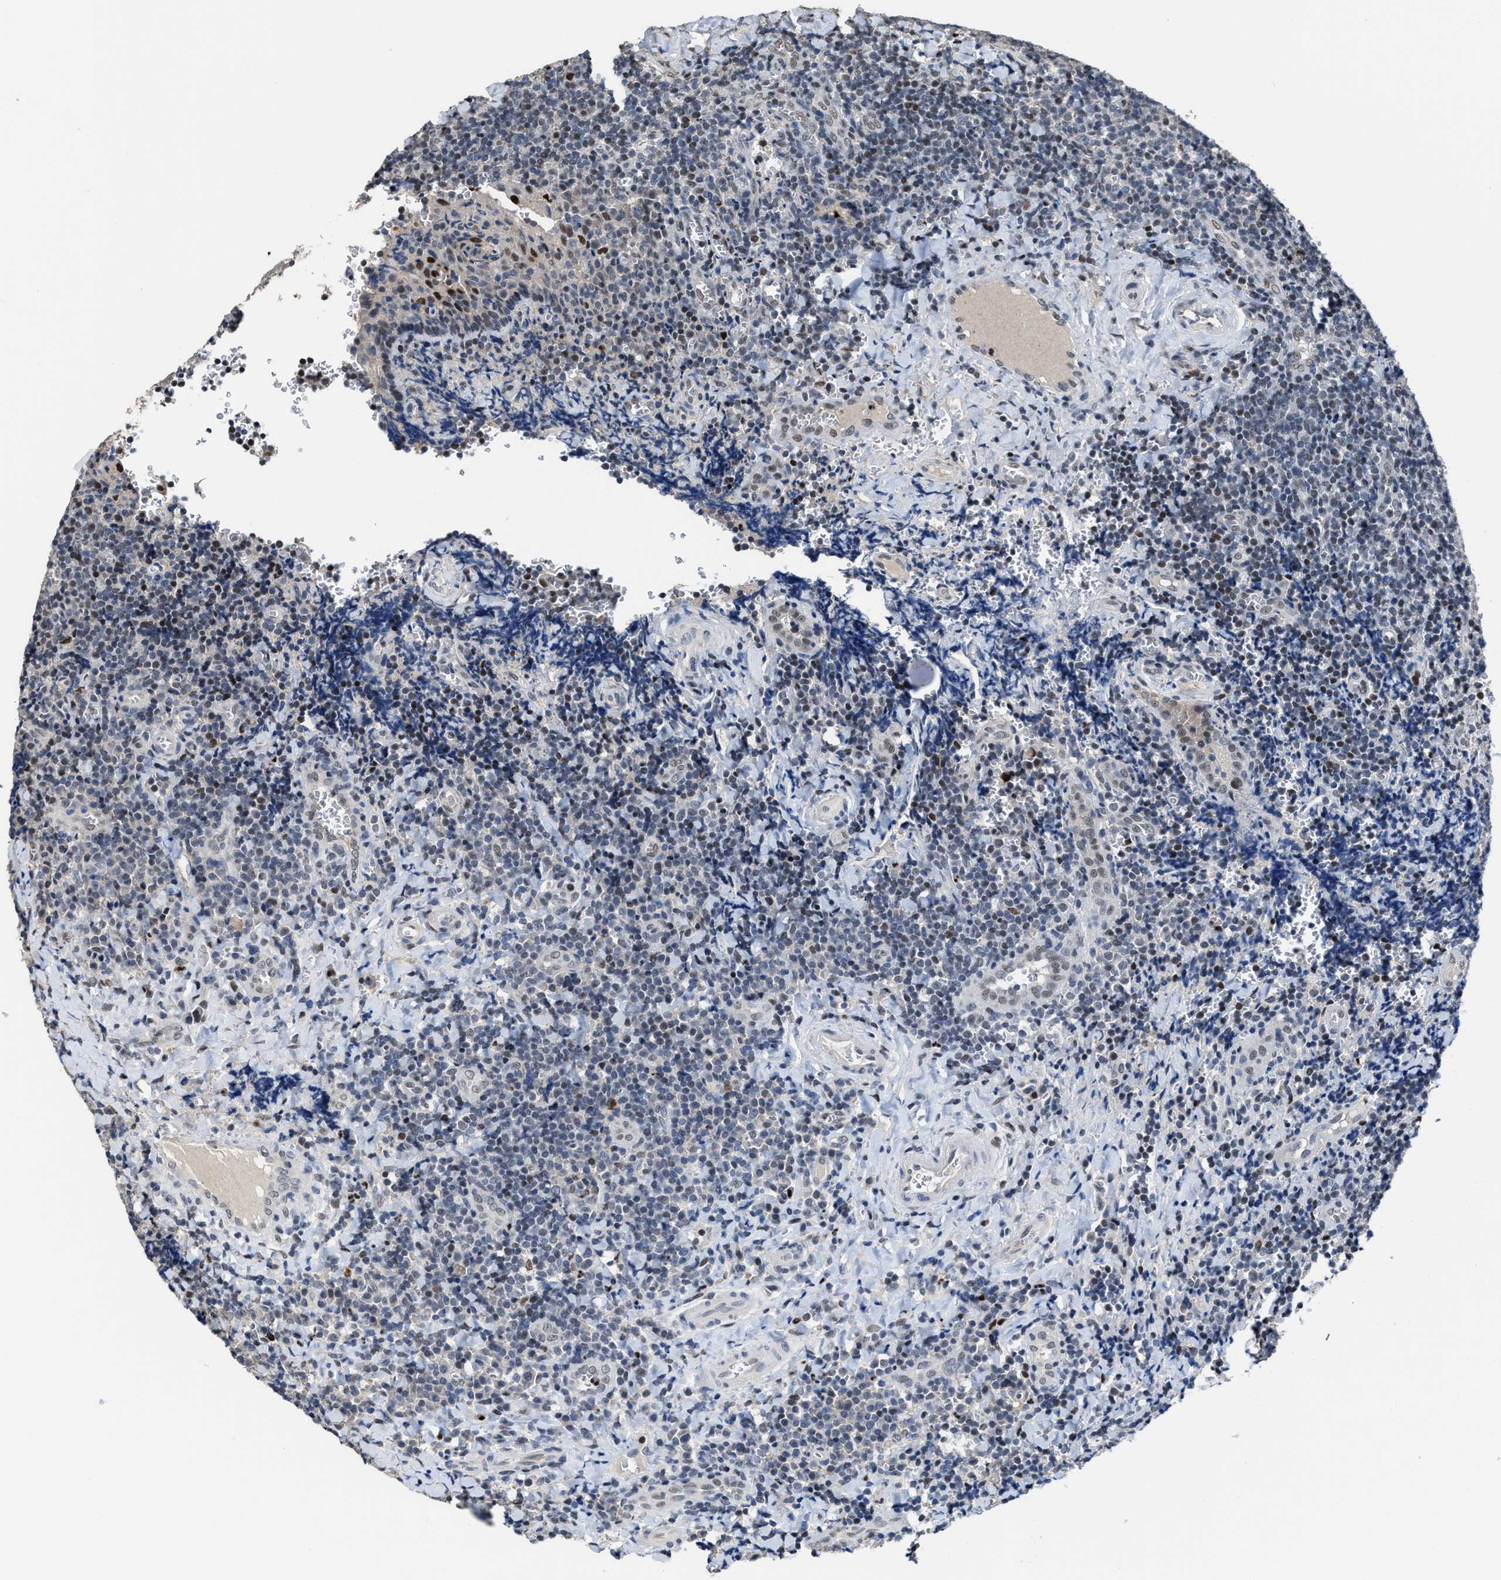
{"staining": {"intensity": "moderate", "quantity": "<25%", "location": "nuclear"}, "tissue": "tonsil", "cell_type": "Germinal center cells", "image_type": "normal", "snomed": [{"axis": "morphology", "description": "Normal tissue, NOS"}, {"axis": "morphology", "description": "Inflammation, NOS"}, {"axis": "topography", "description": "Tonsil"}], "caption": "A photomicrograph of tonsil stained for a protein shows moderate nuclear brown staining in germinal center cells. (DAB IHC with brightfield microscopy, high magnification).", "gene": "ZNF20", "patient": {"sex": "female", "age": 31}}